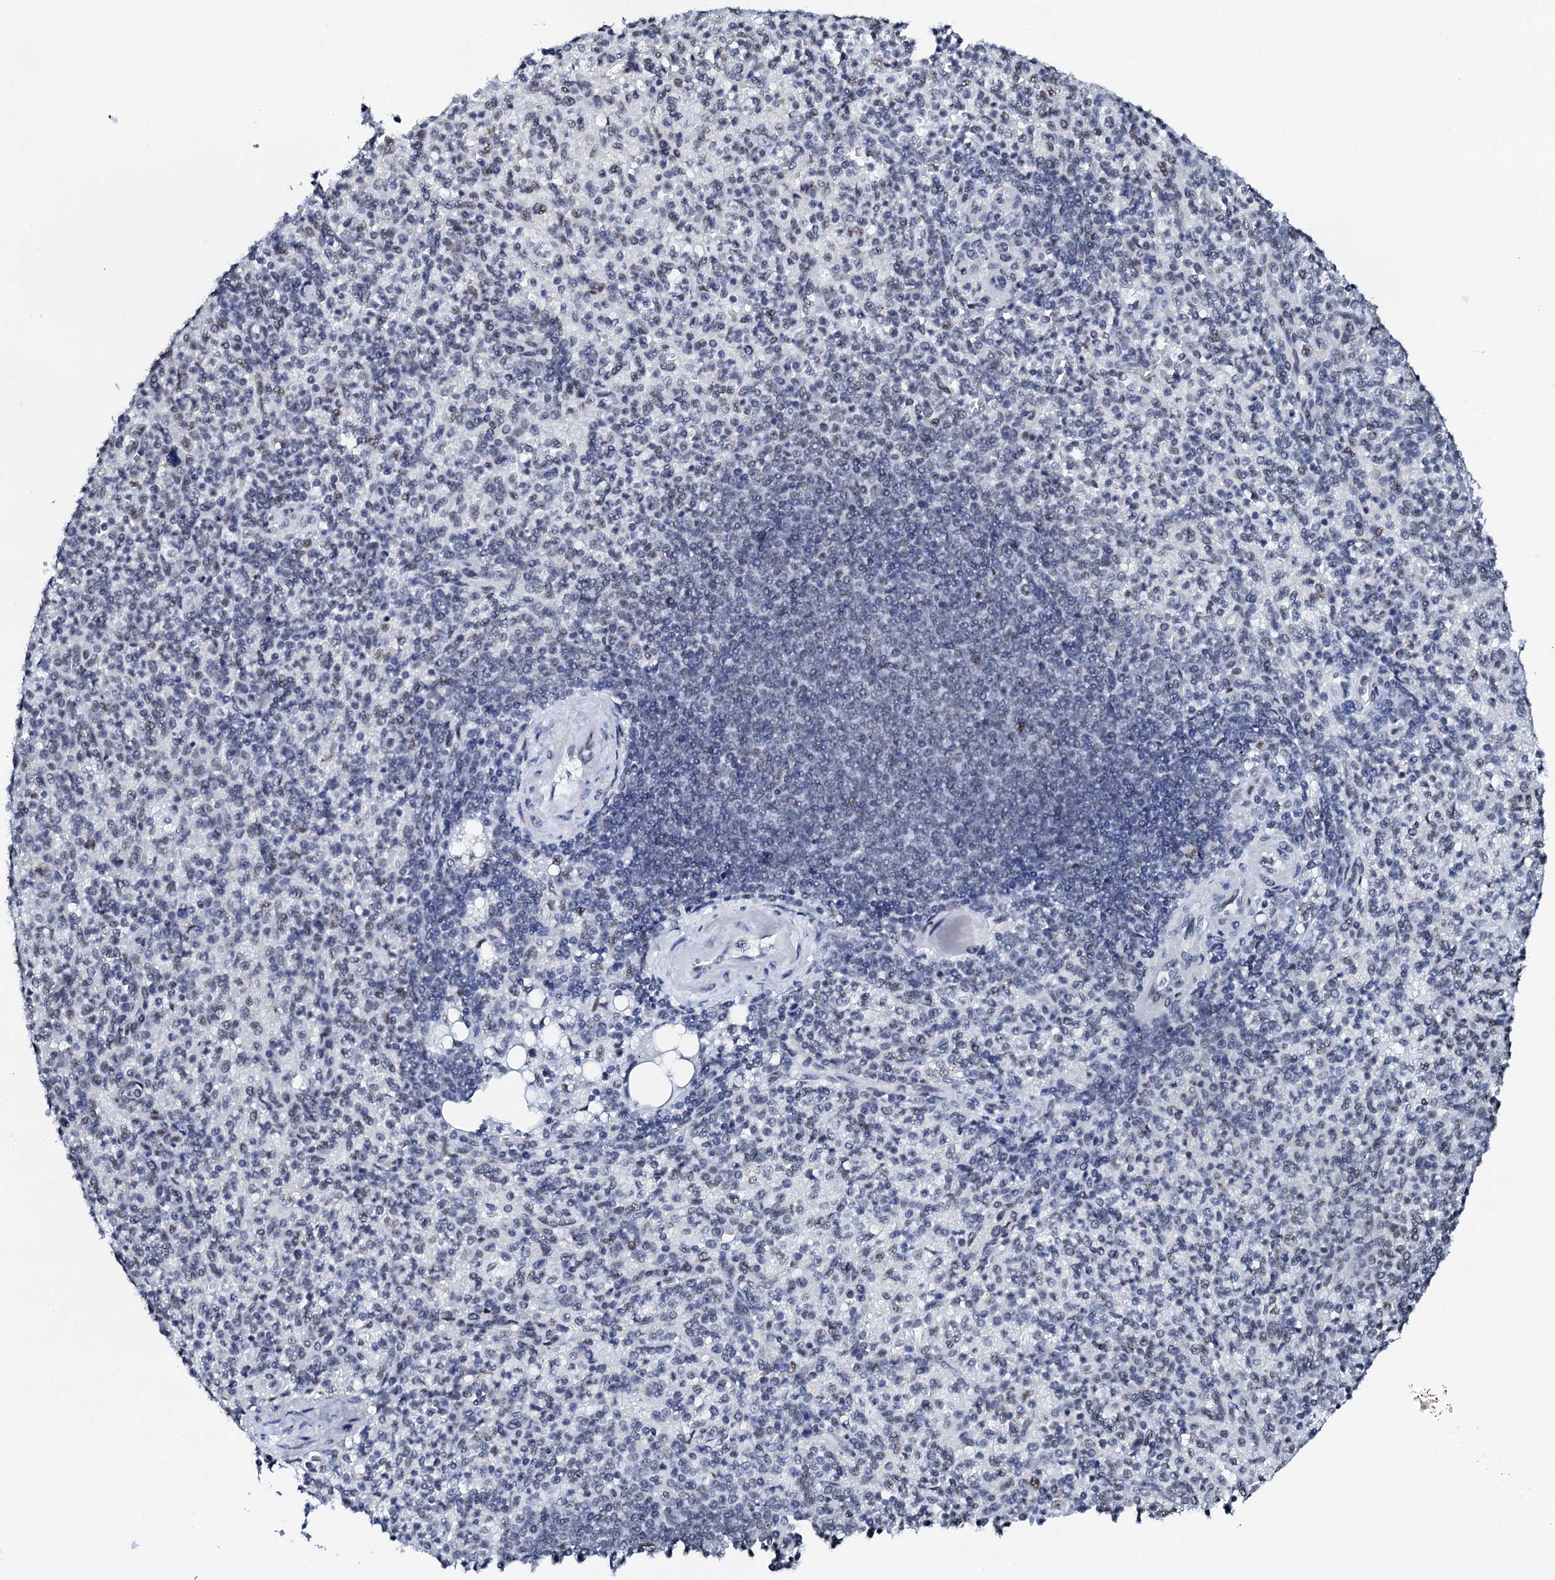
{"staining": {"intensity": "weak", "quantity": "<25%", "location": "nuclear"}, "tissue": "spleen", "cell_type": "Cells in red pulp", "image_type": "normal", "snomed": [{"axis": "morphology", "description": "Normal tissue, NOS"}, {"axis": "topography", "description": "Spleen"}], "caption": "There is no significant positivity in cells in red pulp of spleen.", "gene": "NKAPD1", "patient": {"sex": "female", "age": 74}}